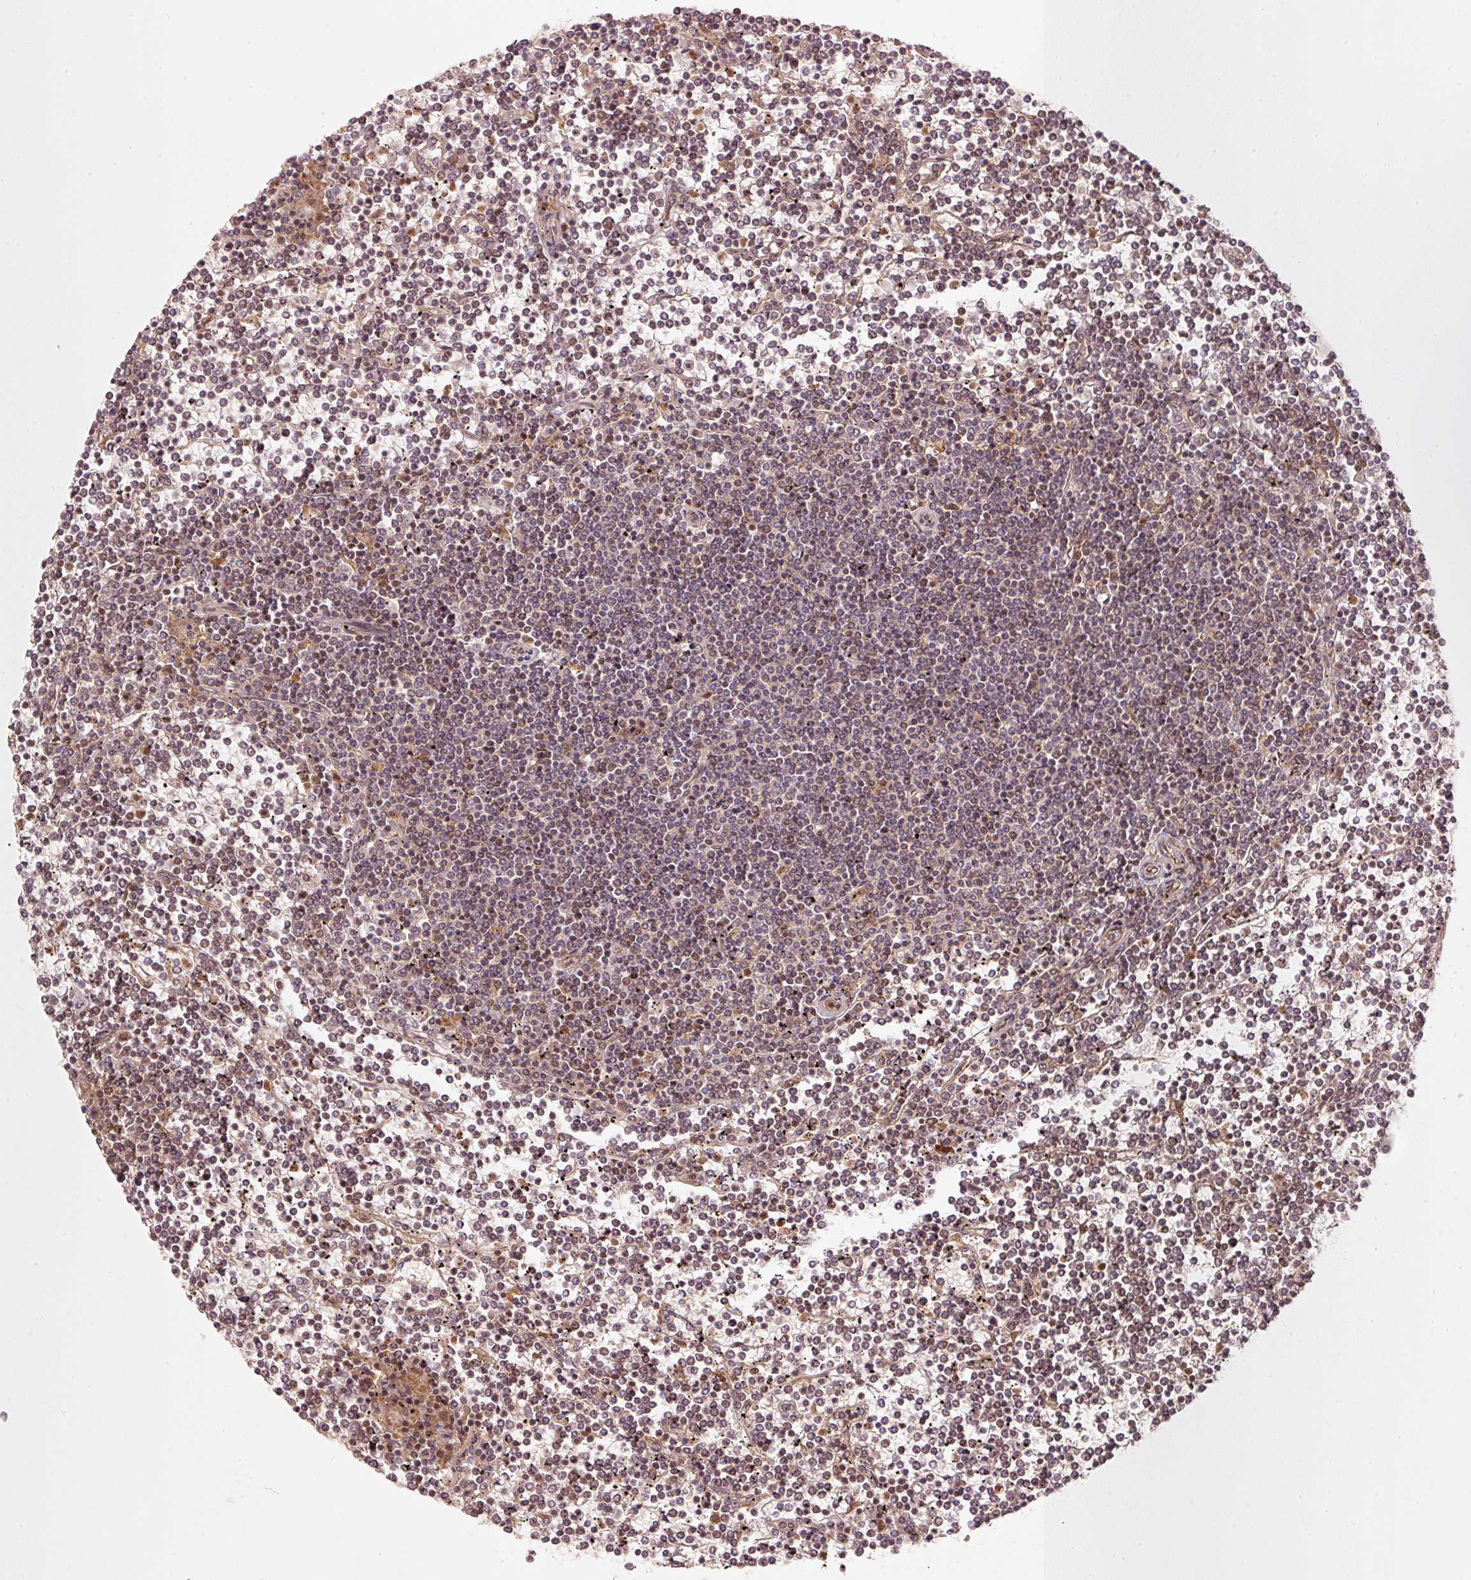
{"staining": {"intensity": "weak", "quantity": "25%-75%", "location": "nuclear"}, "tissue": "lymphoma", "cell_type": "Tumor cells", "image_type": "cancer", "snomed": [{"axis": "morphology", "description": "Malignant lymphoma, non-Hodgkin's type, Low grade"}, {"axis": "topography", "description": "Spleen"}], "caption": "Immunohistochemical staining of malignant lymphoma, non-Hodgkin's type (low-grade) exhibits low levels of weak nuclear expression in approximately 25%-75% of tumor cells.", "gene": "KCNQ1", "patient": {"sex": "female", "age": 19}}